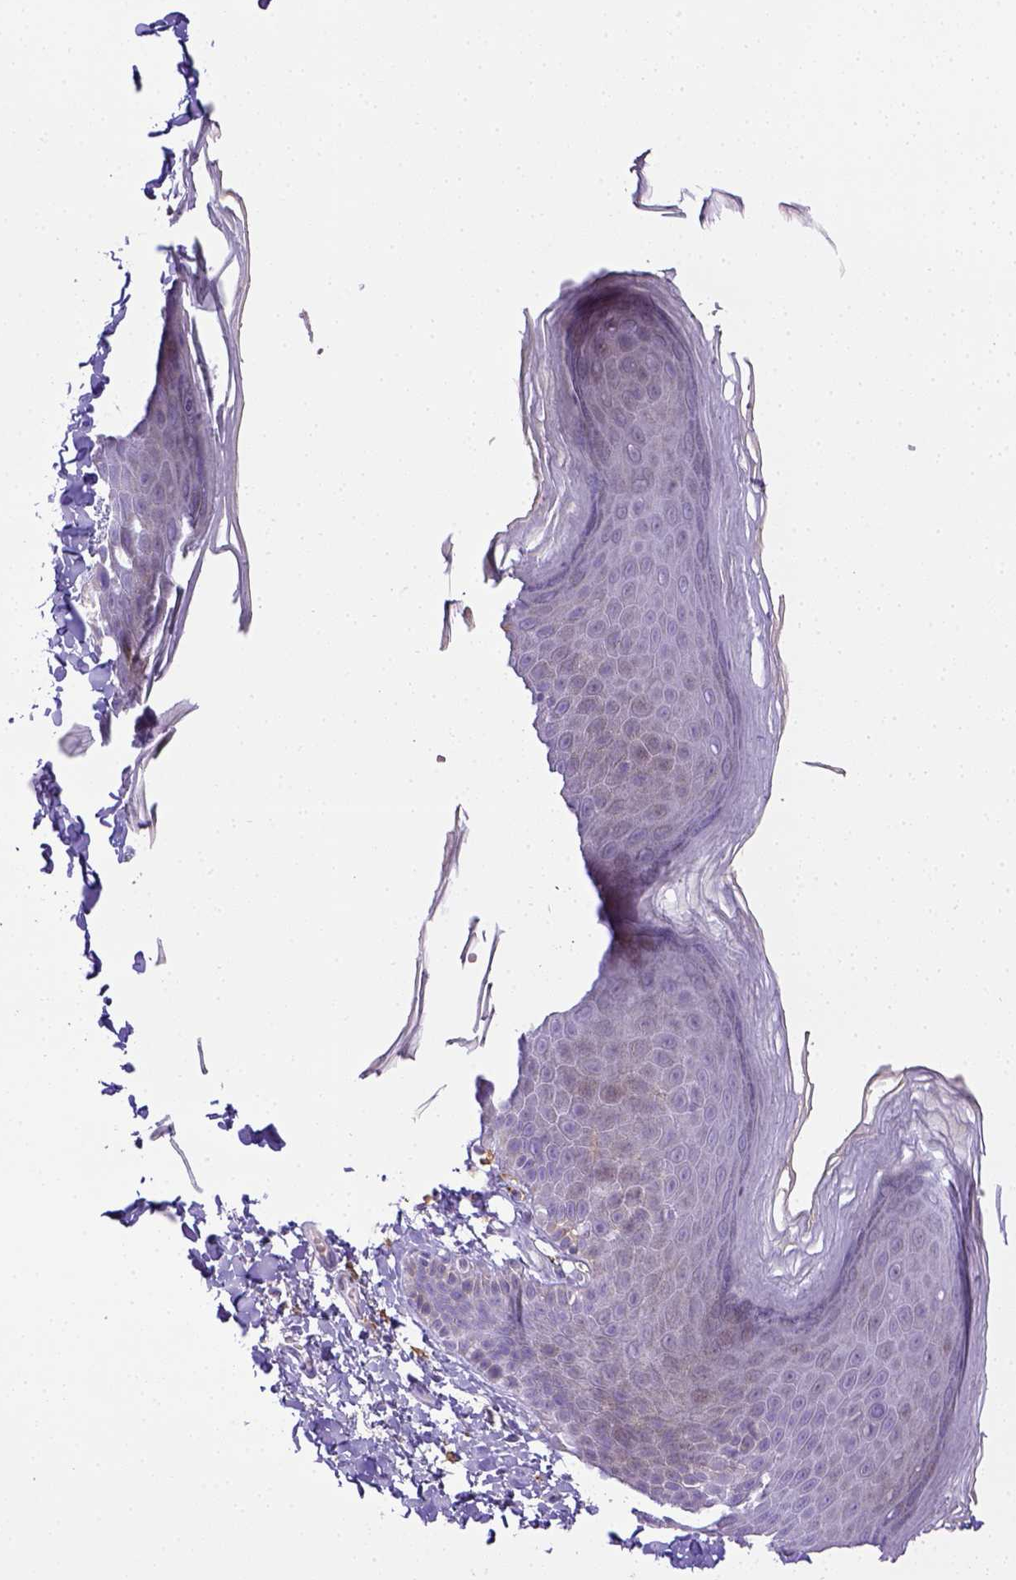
{"staining": {"intensity": "negative", "quantity": "none", "location": "none"}, "tissue": "skin", "cell_type": "Epidermal cells", "image_type": "normal", "snomed": [{"axis": "morphology", "description": "Normal tissue, NOS"}, {"axis": "topography", "description": "Anal"}], "caption": "Immunohistochemical staining of unremarkable human skin shows no significant expression in epidermal cells. The staining was performed using DAB (3,3'-diaminobenzidine) to visualize the protein expression in brown, while the nuclei were stained in blue with hematoxylin (Magnification: 20x).", "gene": "ITGAM", "patient": {"sex": "male", "age": 53}}